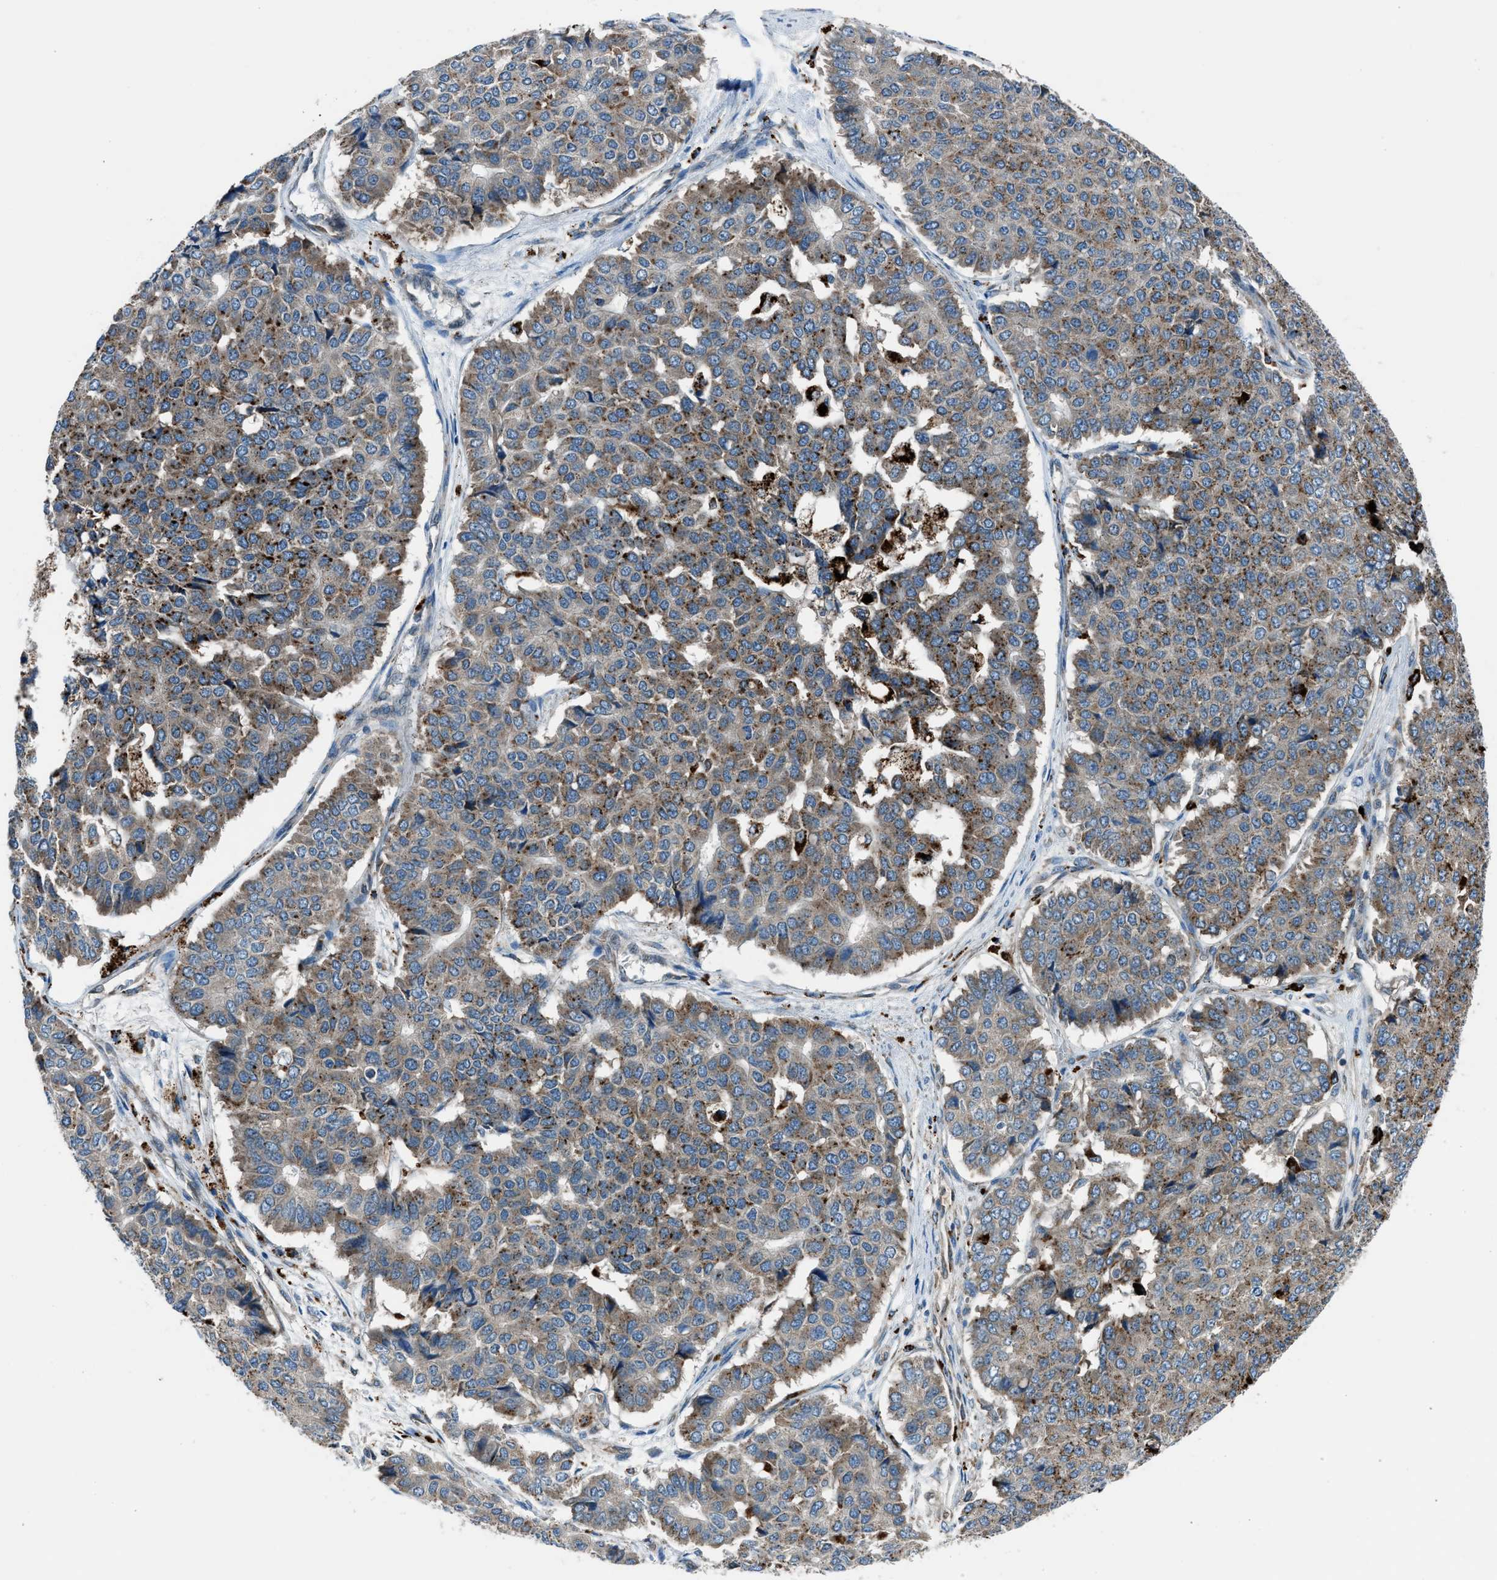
{"staining": {"intensity": "moderate", "quantity": "25%-75%", "location": "cytoplasmic/membranous"}, "tissue": "pancreatic cancer", "cell_type": "Tumor cells", "image_type": "cancer", "snomed": [{"axis": "morphology", "description": "Adenocarcinoma, NOS"}, {"axis": "topography", "description": "Pancreas"}], "caption": "Immunohistochemistry of human adenocarcinoma (pancreatic) displays medium levels of moderate cytoplasmic/membranous positivity in about 25%-75% of tumor cells. The staining was performed using DAB to visualize the protein expression in brown, while the nuclei were stained in blue with hematoxylin (Magnification: 20x).", "gene": "LMBR1", "patient": {"sex": "male", "age": 50}}